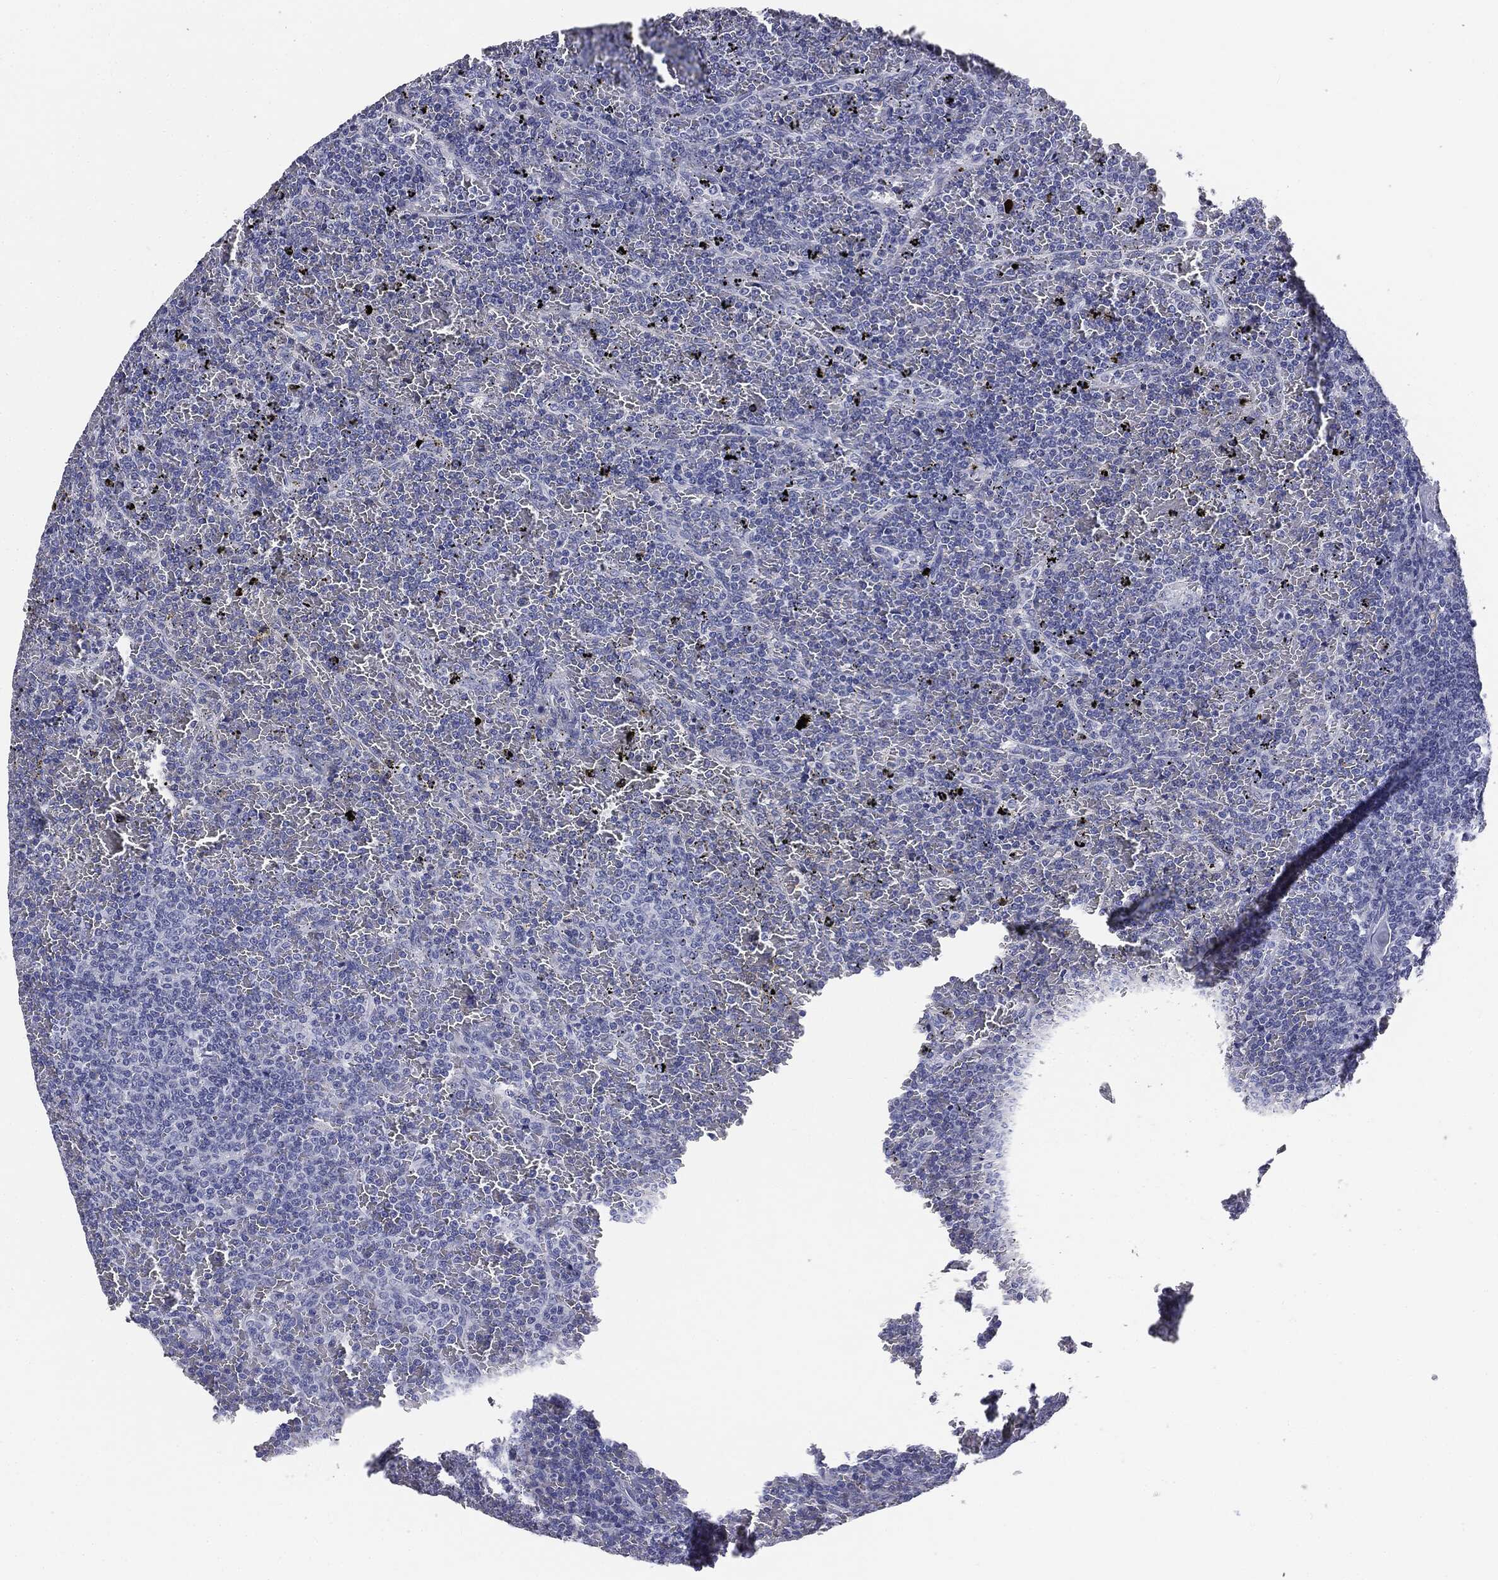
{"staining": {"intensity": "negative", "quantity": "none", "location": "none"}, "tissue": "lymphoma", "cell_type": "Tumor cells", "image_type": "cancer", "snomed": [{"axis": "morphology", "description": "Malignant lymphoma, non-Hodgkin's type, Low grade"}, {"axis": "topography", "description": "Spleen"}], "caption": "Immunohistochemistry (IHC) photomicrograph of neoplastic tissue: human lymphoma stained with DAB (3,3'-diaminobenzidine) displays no significant protein expression in tumor cells. (DAB (3,3'-diaminobenzidine) IHC with hematoxylin counter stain).", "gene": "AFP", "patient": {"sex": "female", "age": 77}}